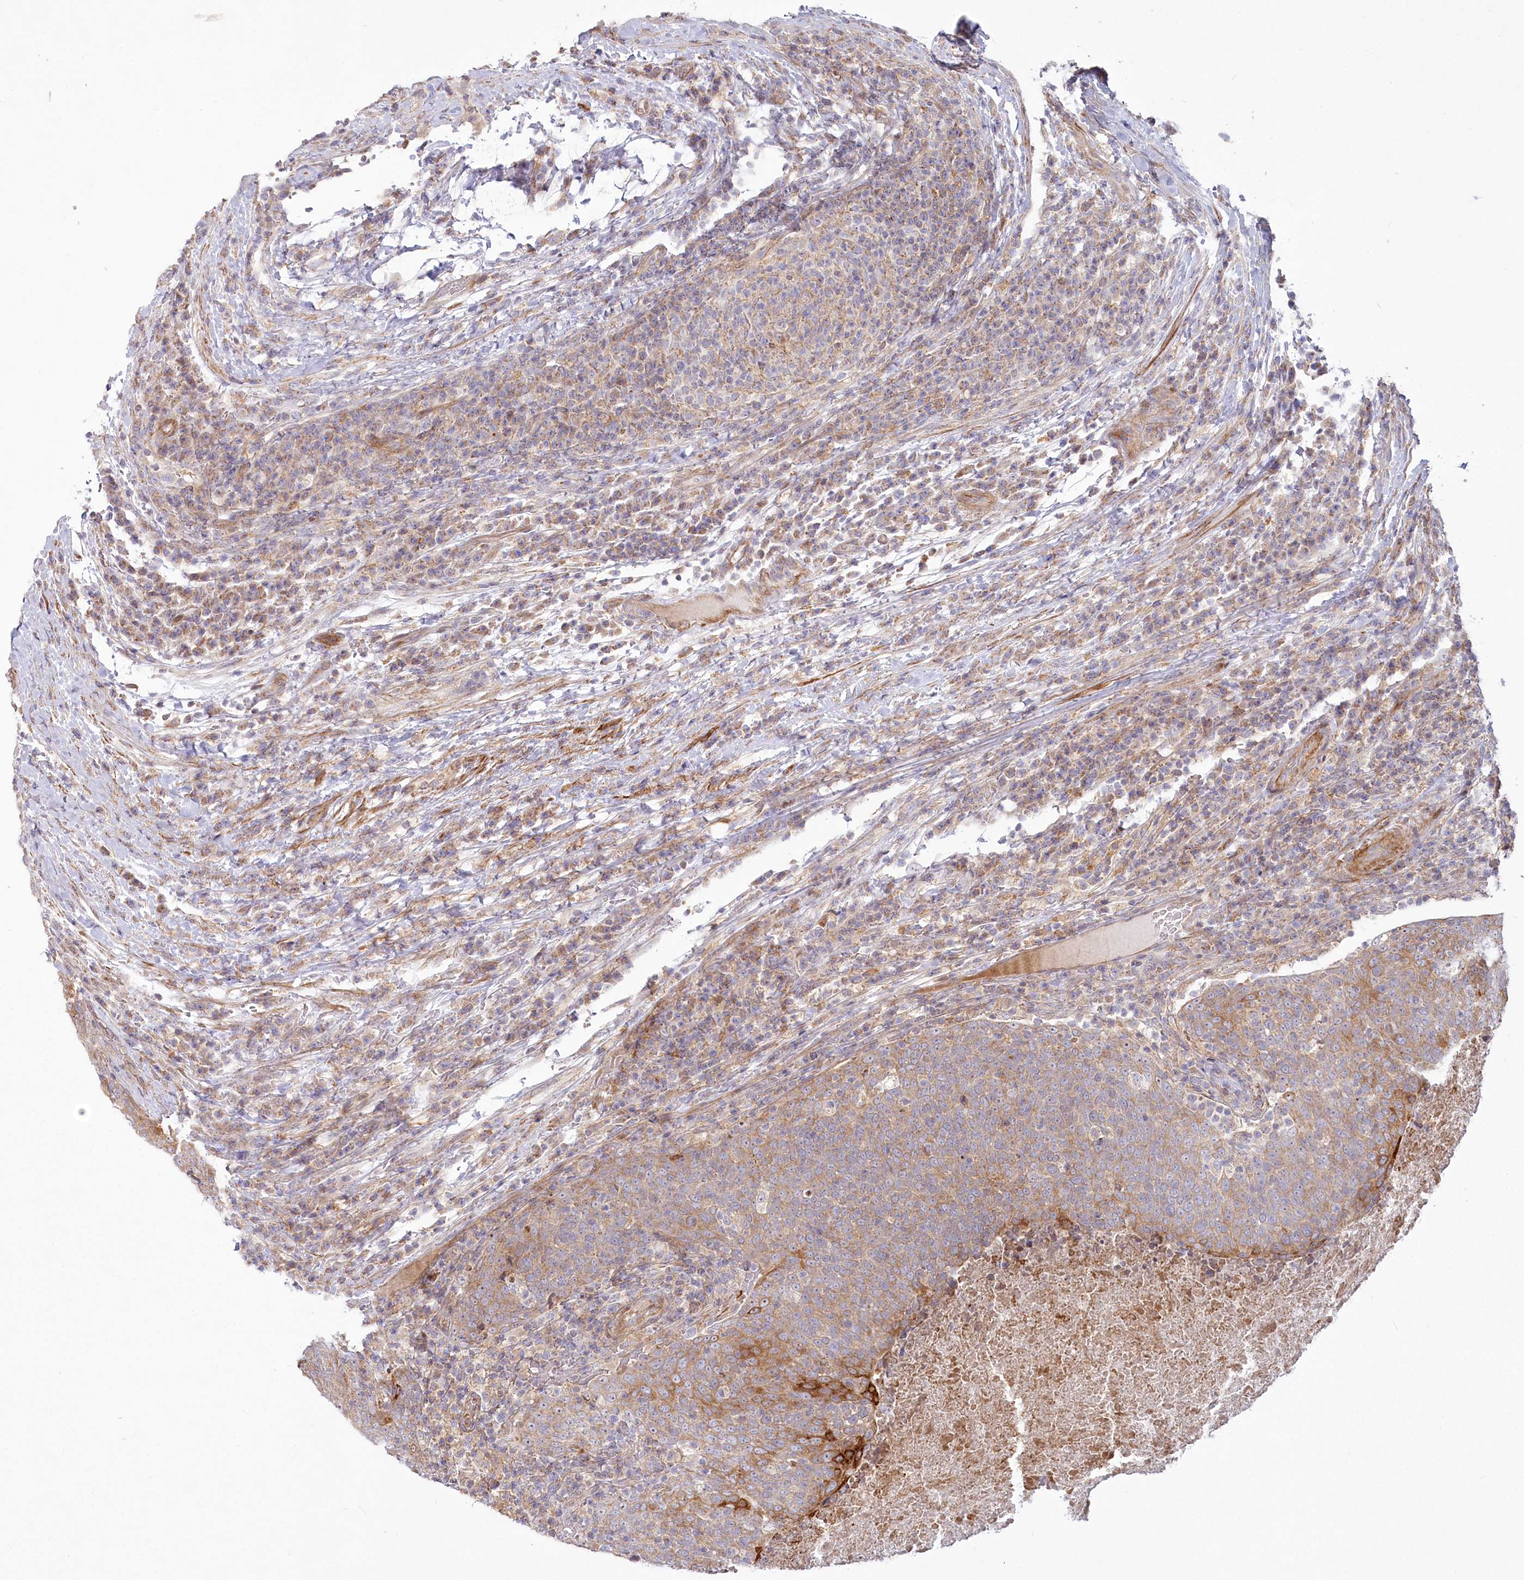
{"staining": {"intensity": "moderate", "quantity": "25%-75%", "location": "cytoplasmic/membranous"}, "tissue": "head and neck cancer", "cell_type": "Tumor cells", "image_type": "cancer", "snomed": [{"axis": "morphology", "description": "Squamous cell carcinoma, NOS"}, {"axis": "morphology", "description": "Squamous cell carcinoma, metastatic, NOS"}, {"axis": "topography", "description": "Lymph node"}, {"axis": "topography", "description": "Head-Neck"}], "caption": "Protein analysis of head and neck cancer tissue shows moderate cytoplasmic/membranous expression in about 25%-75% of tumor cells.", "gene": "MTG1", "patient": {"sex": "male", "age": 62}}